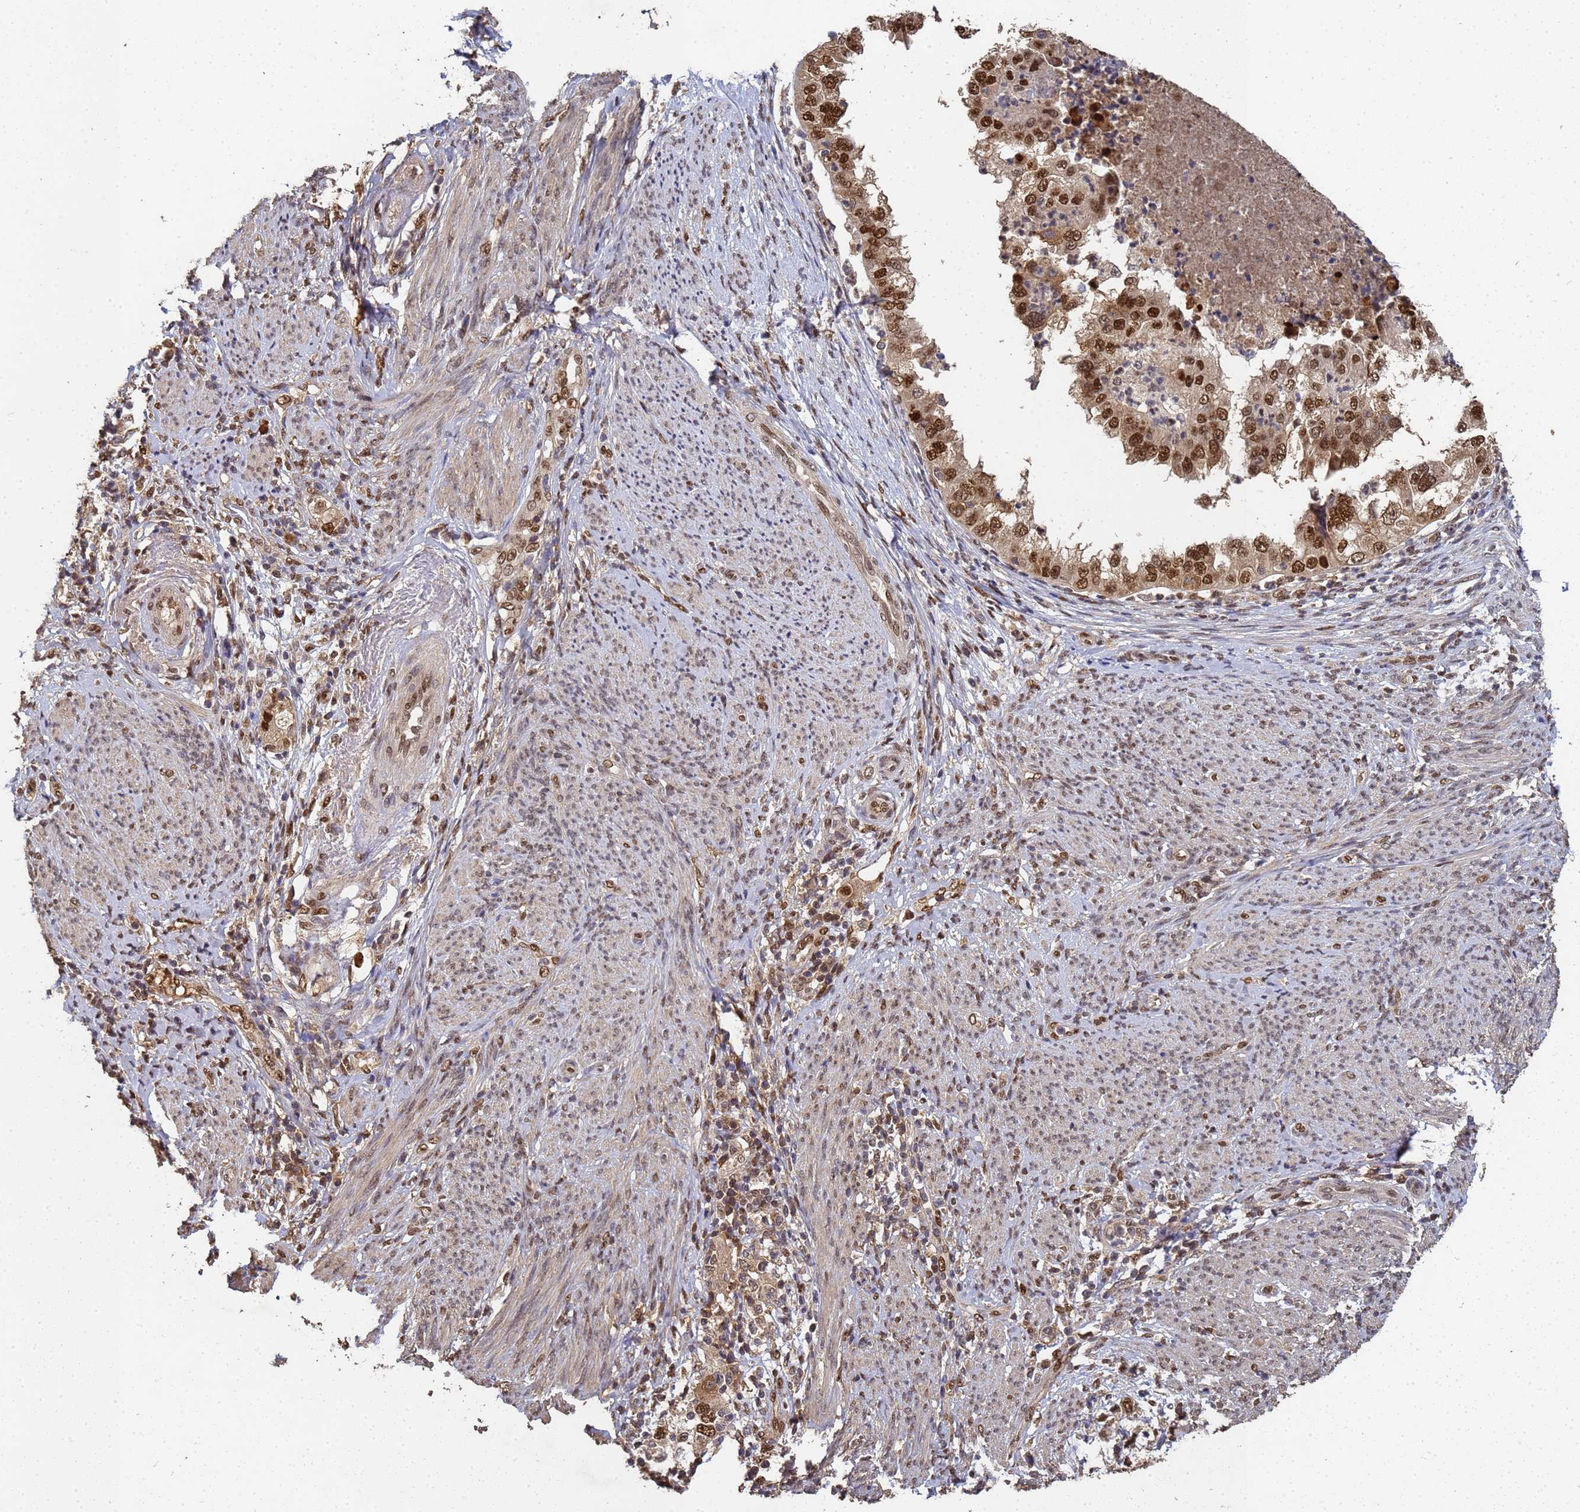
{"staining": {"intensity": "moderate", "quantity": ">75%", "location": "cytoplasmic/membranous,nuclear"}, "tissue": "endometrial cancer", "cell_type": "Tumor cells", "image_type": "cancer", "snomed": [{"axis": "morphology", "description": "Adenocarcinoma, NOS"}, {"axis": "topography", "description": "Endometrium"}], "caption": "The photomicrograph demonstrates staining of endometrial adenocarcinoma, revealing moderate cytoplasmic/membranous and nuclear protein expression (brown color) within tumor cells. The staining is performed using DAB brown chromogen to label protein expression. The nuclei are counter-stained blue using hematoxylin.", "gene": "SECISBP2", "patient": {"sex": "female", "age": 85}}